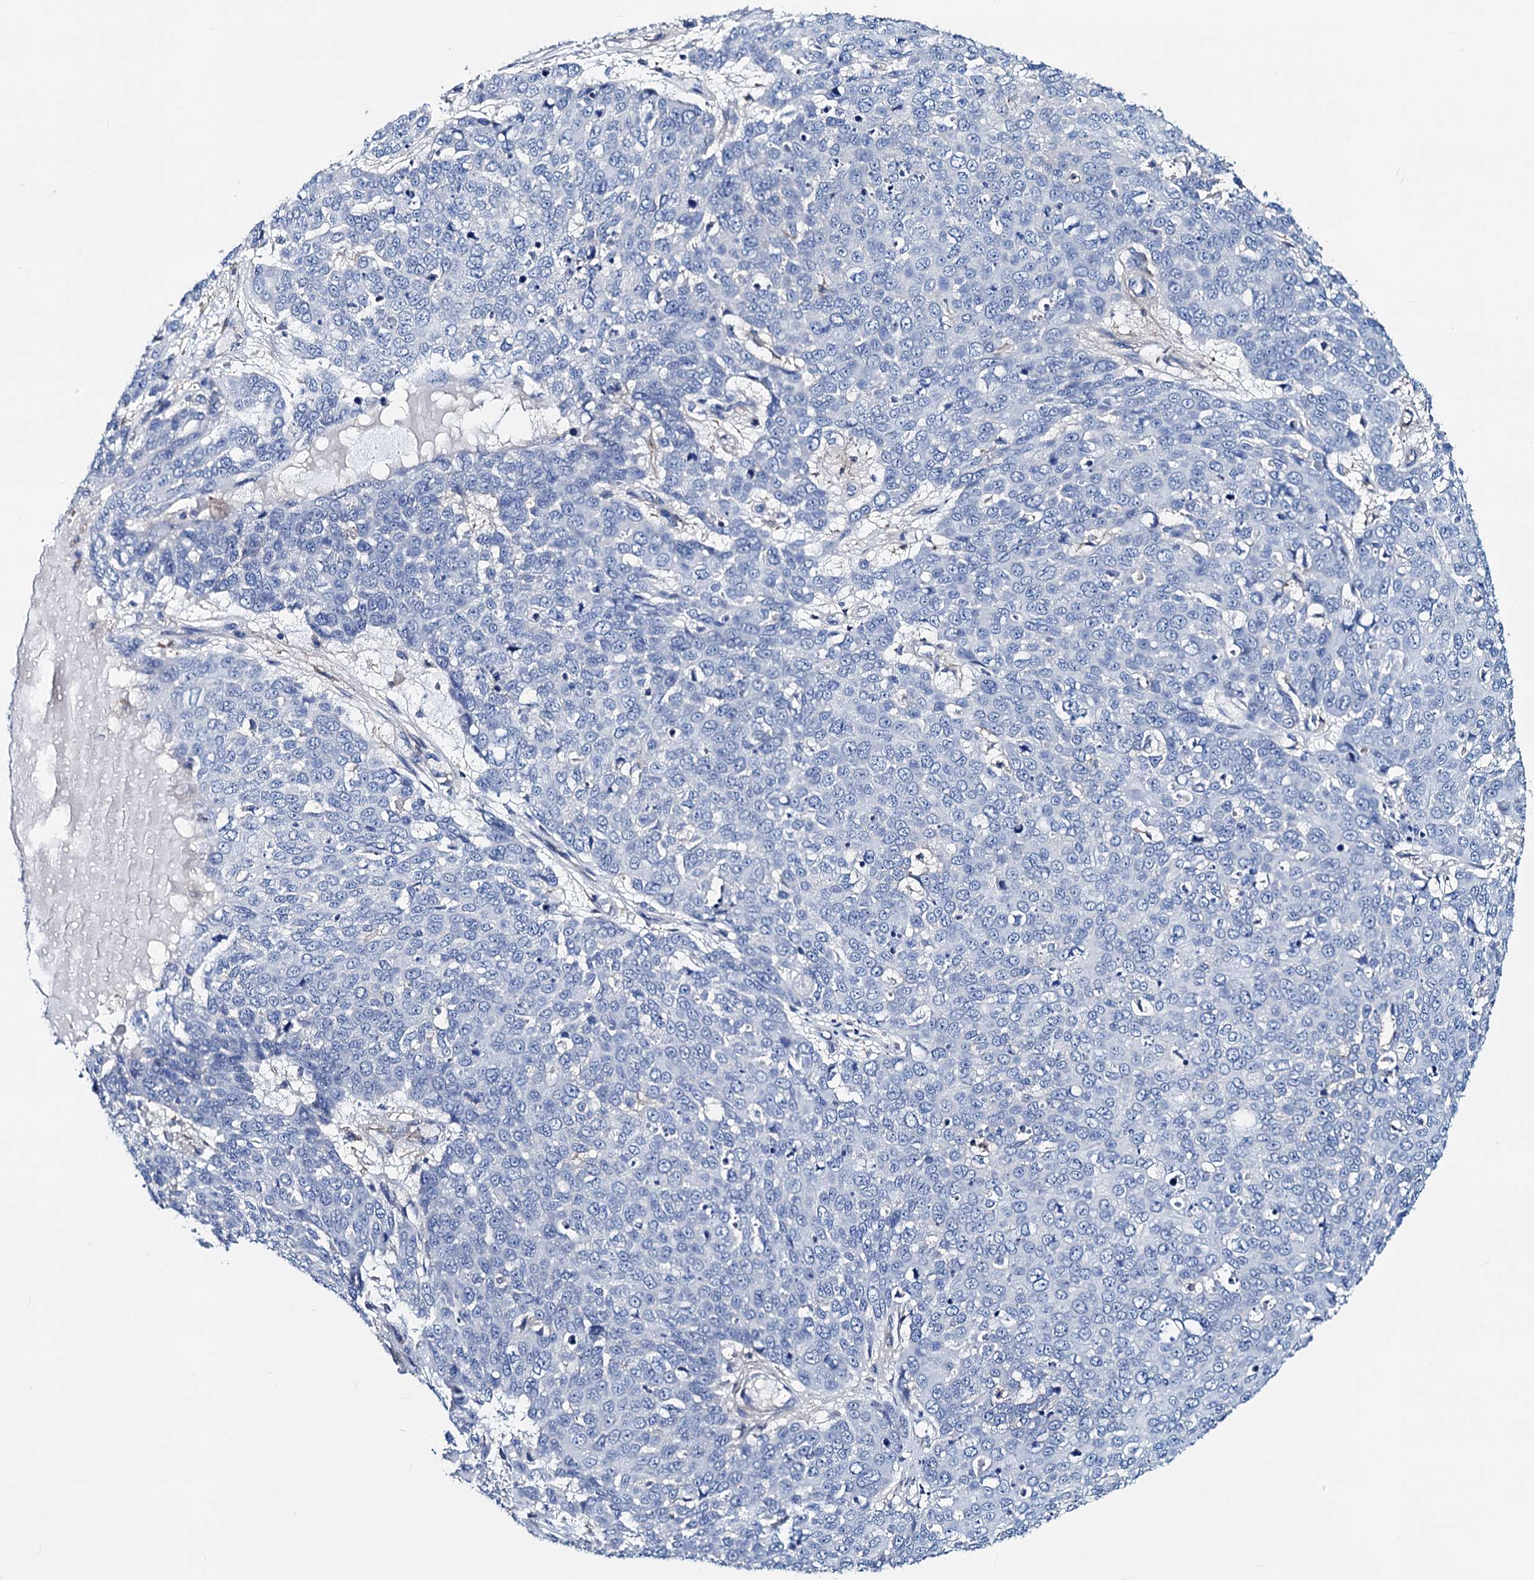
{"staining": {"intensity": "negative", "quantity": "none", "location": "none"}, "tissue": "skin cancer", "cell_type": "Tumor cells", "image_type": "cancer", "snomed": [{"axis": "morphology", "description": "Squamous cell carcinoma, NOS"}, {"axis": "topography", "description": "Skin"}], "caption": "High magnification brightfield microscopy of skin cancer (squamous cell carcinoma) stained with DAB (3,3'-diaminobenzidine) (brown) and counterstained with hematoxylin (blue): tumor cells show no significant staining.", "gene": "GCOM1", "patient": {"sex": "male", "age": 71}}